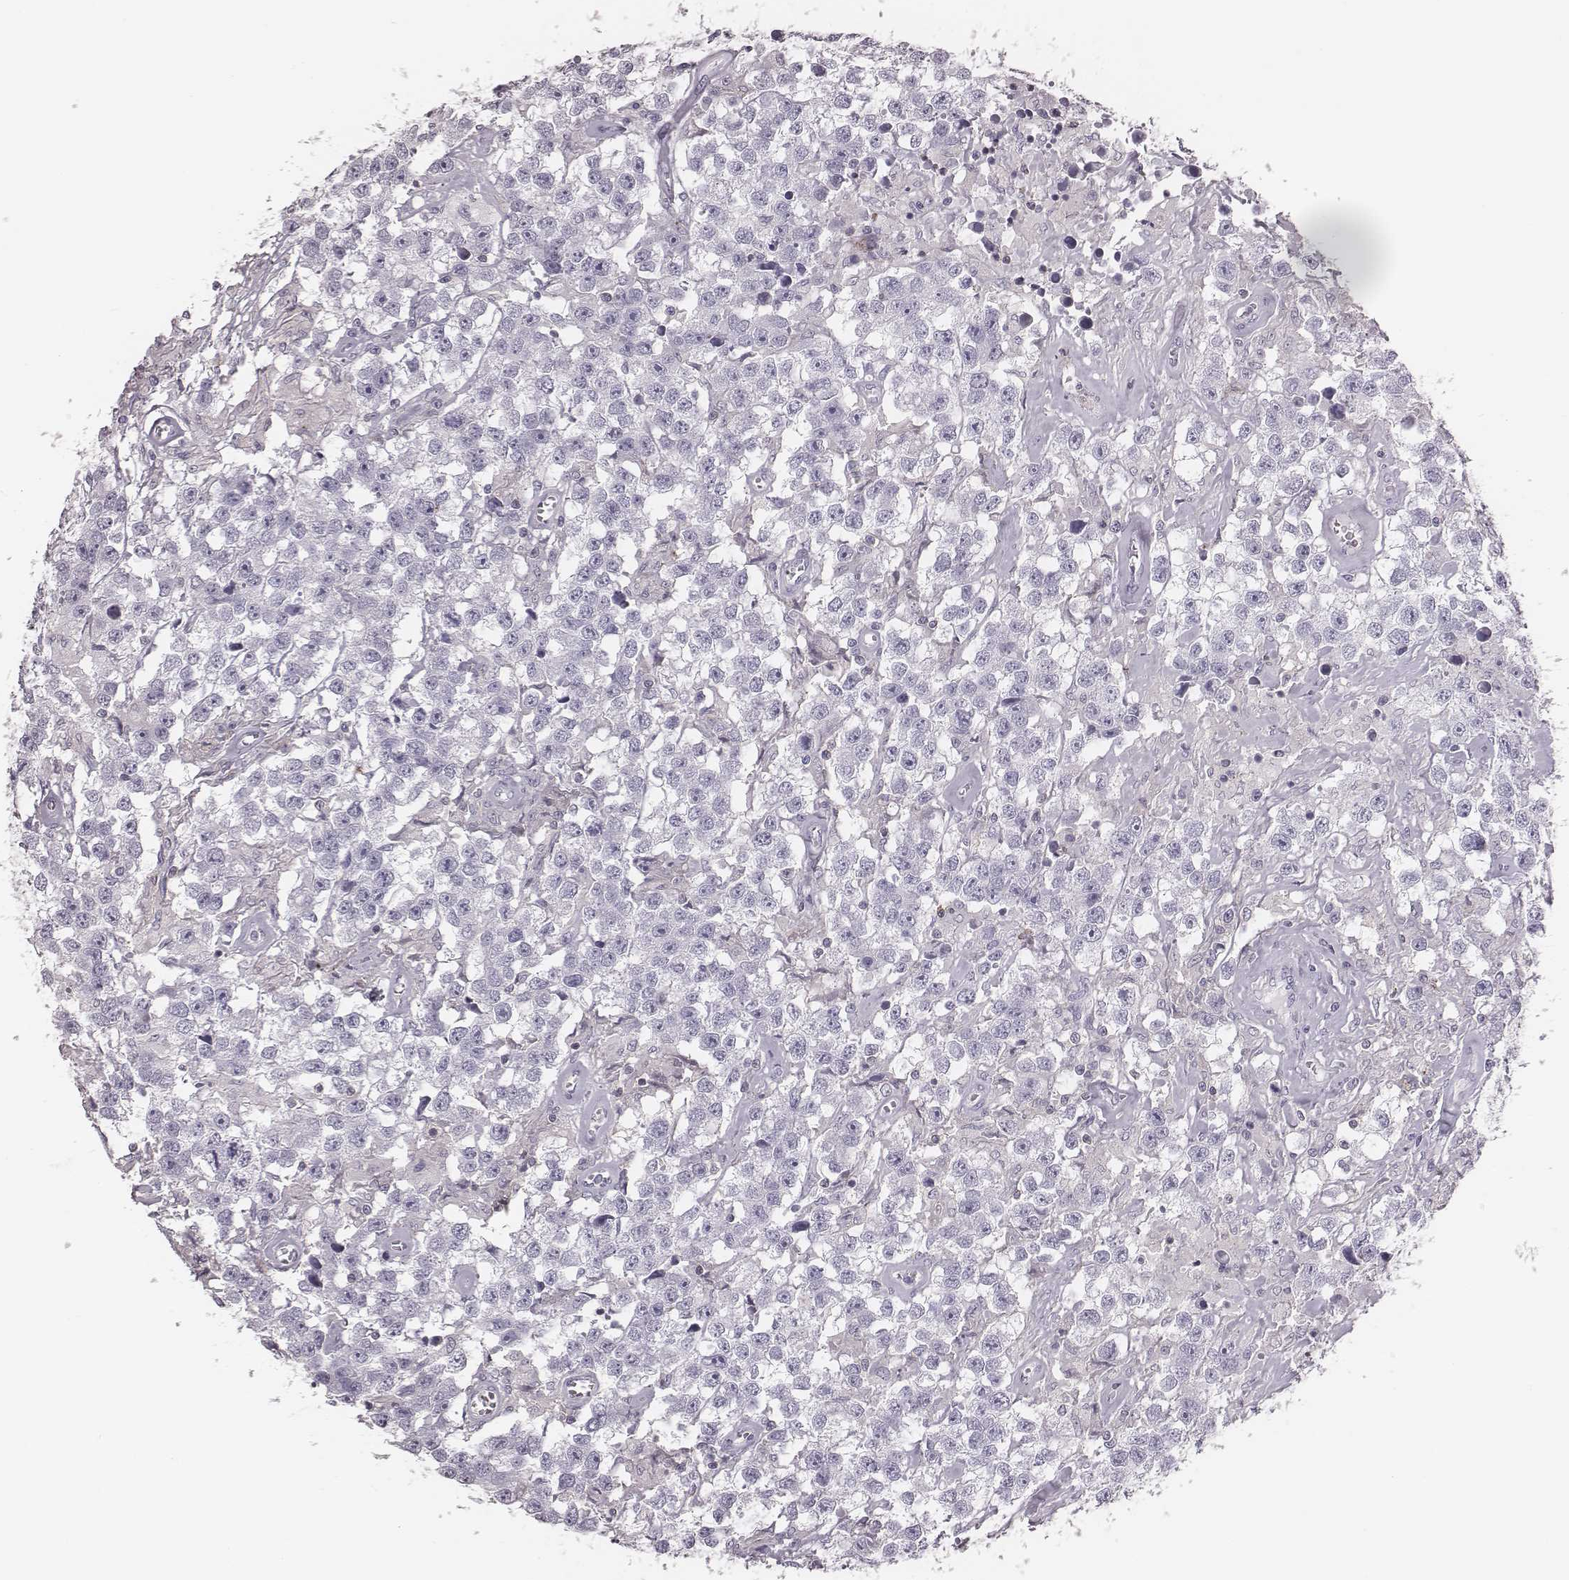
{"staining": {"intensity": "negative", "quantity": "none", "location": "none"}, "tissue": "testis cancer", "cell_type": "Tumor cells", "image_type": "cancer", "snomed": [{"axis": "morphology", "description": "Seminoma, NOS"}, {"axis": "topography", "description": "Testis"}], "caption": "Immunohistochemistry micrograph of neoplastic tissue: testis seminoma stained with DAB (3,3'-diaminobenzidine) demonstrates no significant protein expression in tumor cells. The staining is performed using DAB (3,3'-diaminobenzidine) brown chromogen with nuclei counter-stained in using hematoxylin.", "gene": "ZNF365", "patient": {"sex": "male", "age": 43}}